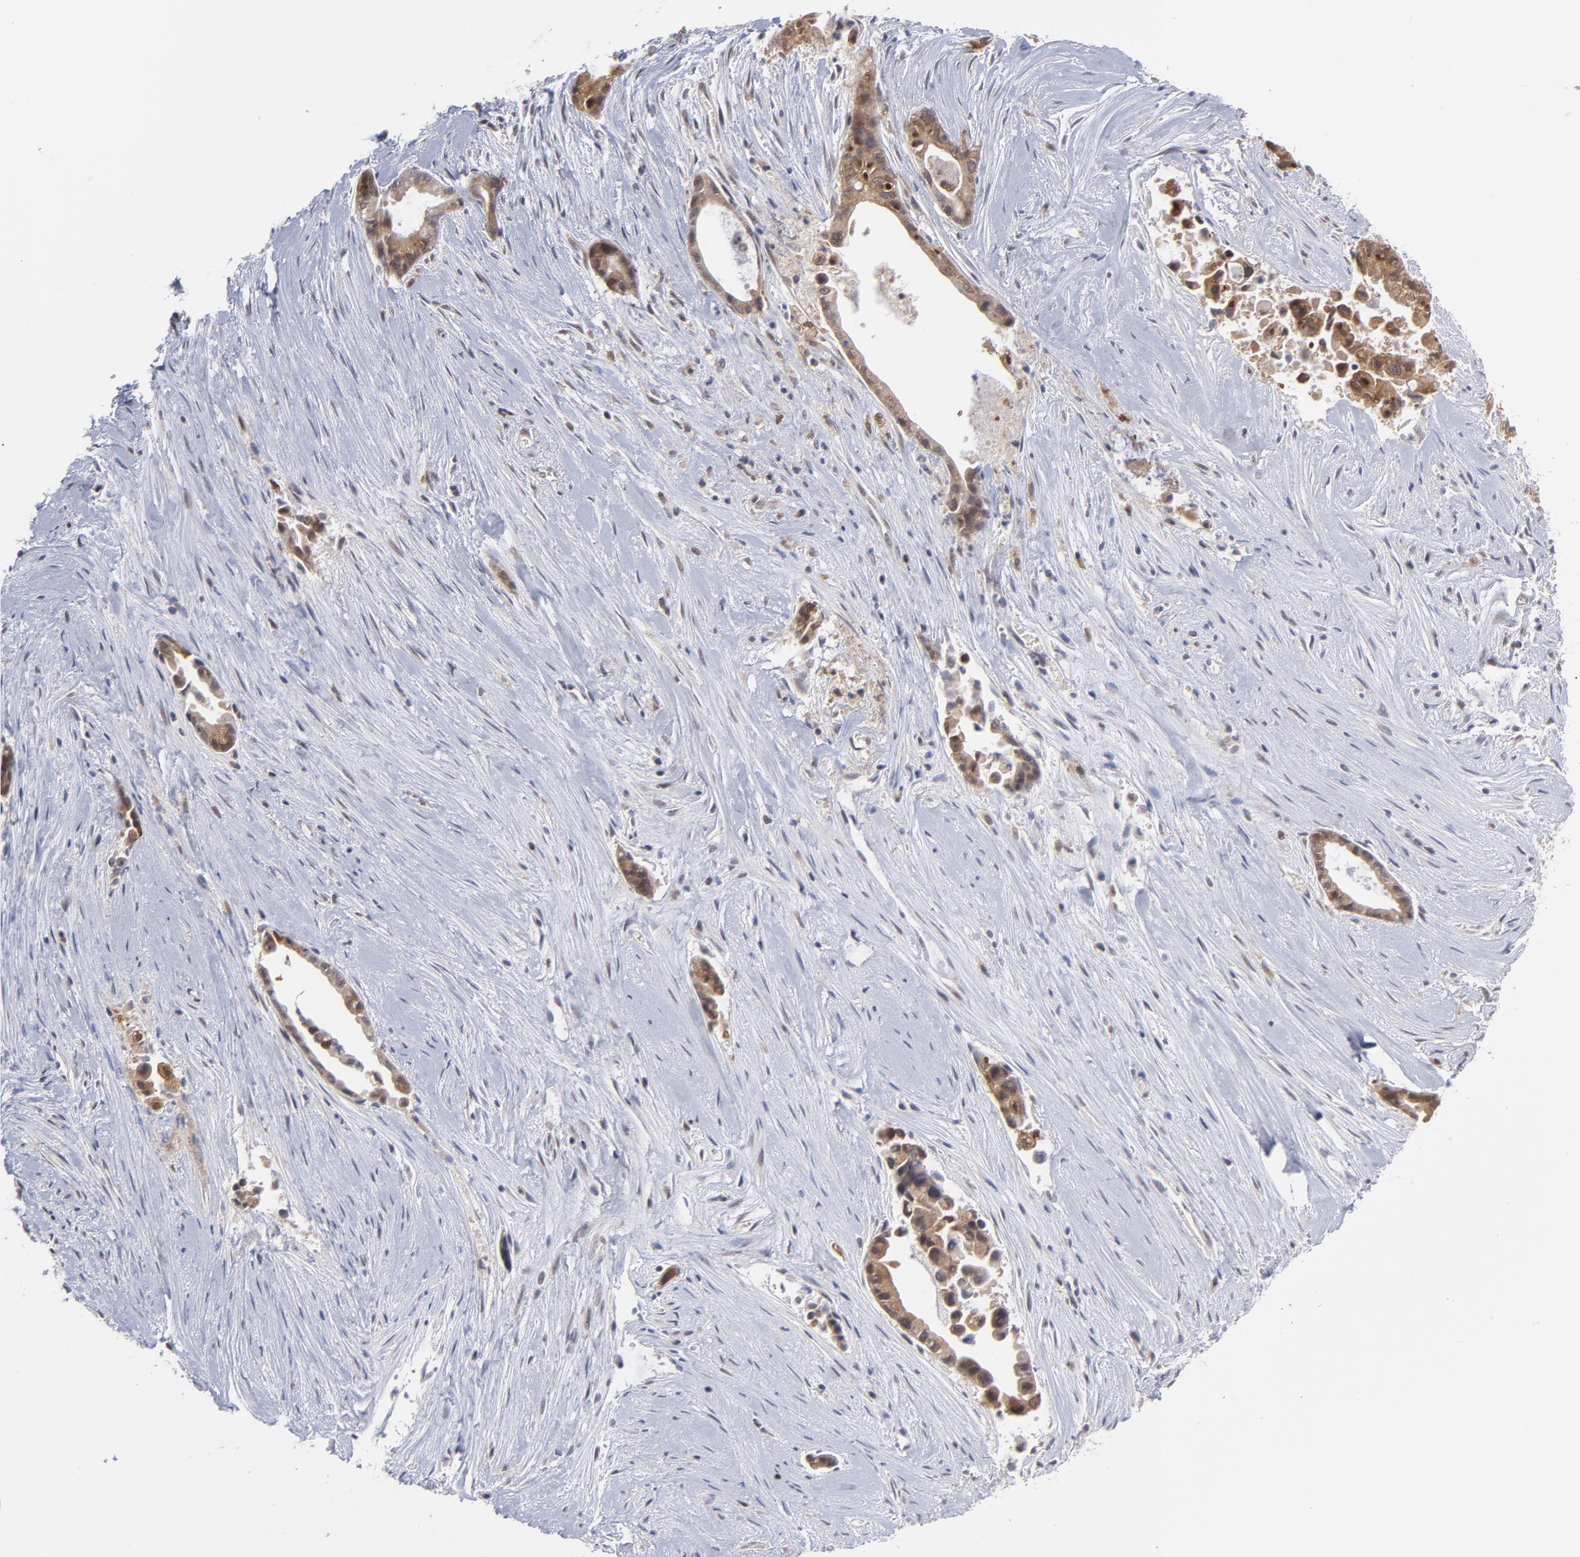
{"staining": {"intensity": "weak", "quantity": ">75%", "location": "cytoplasmic/membranous"}, "tissue": "liver cancer", "cell_type": "Tumor cells", "image_type": "cancer", "snomed": [{"axis": "morphology", "description": "Cholangiocarcinoma"}, {"axis": "topography", "description": "Liver"}], "caption": "Liver cancer stained with a protein marker demonstrates weak staining in tumor cells.", "gene": "OAS1", "patient": {"sex": "female", "age": 55}}